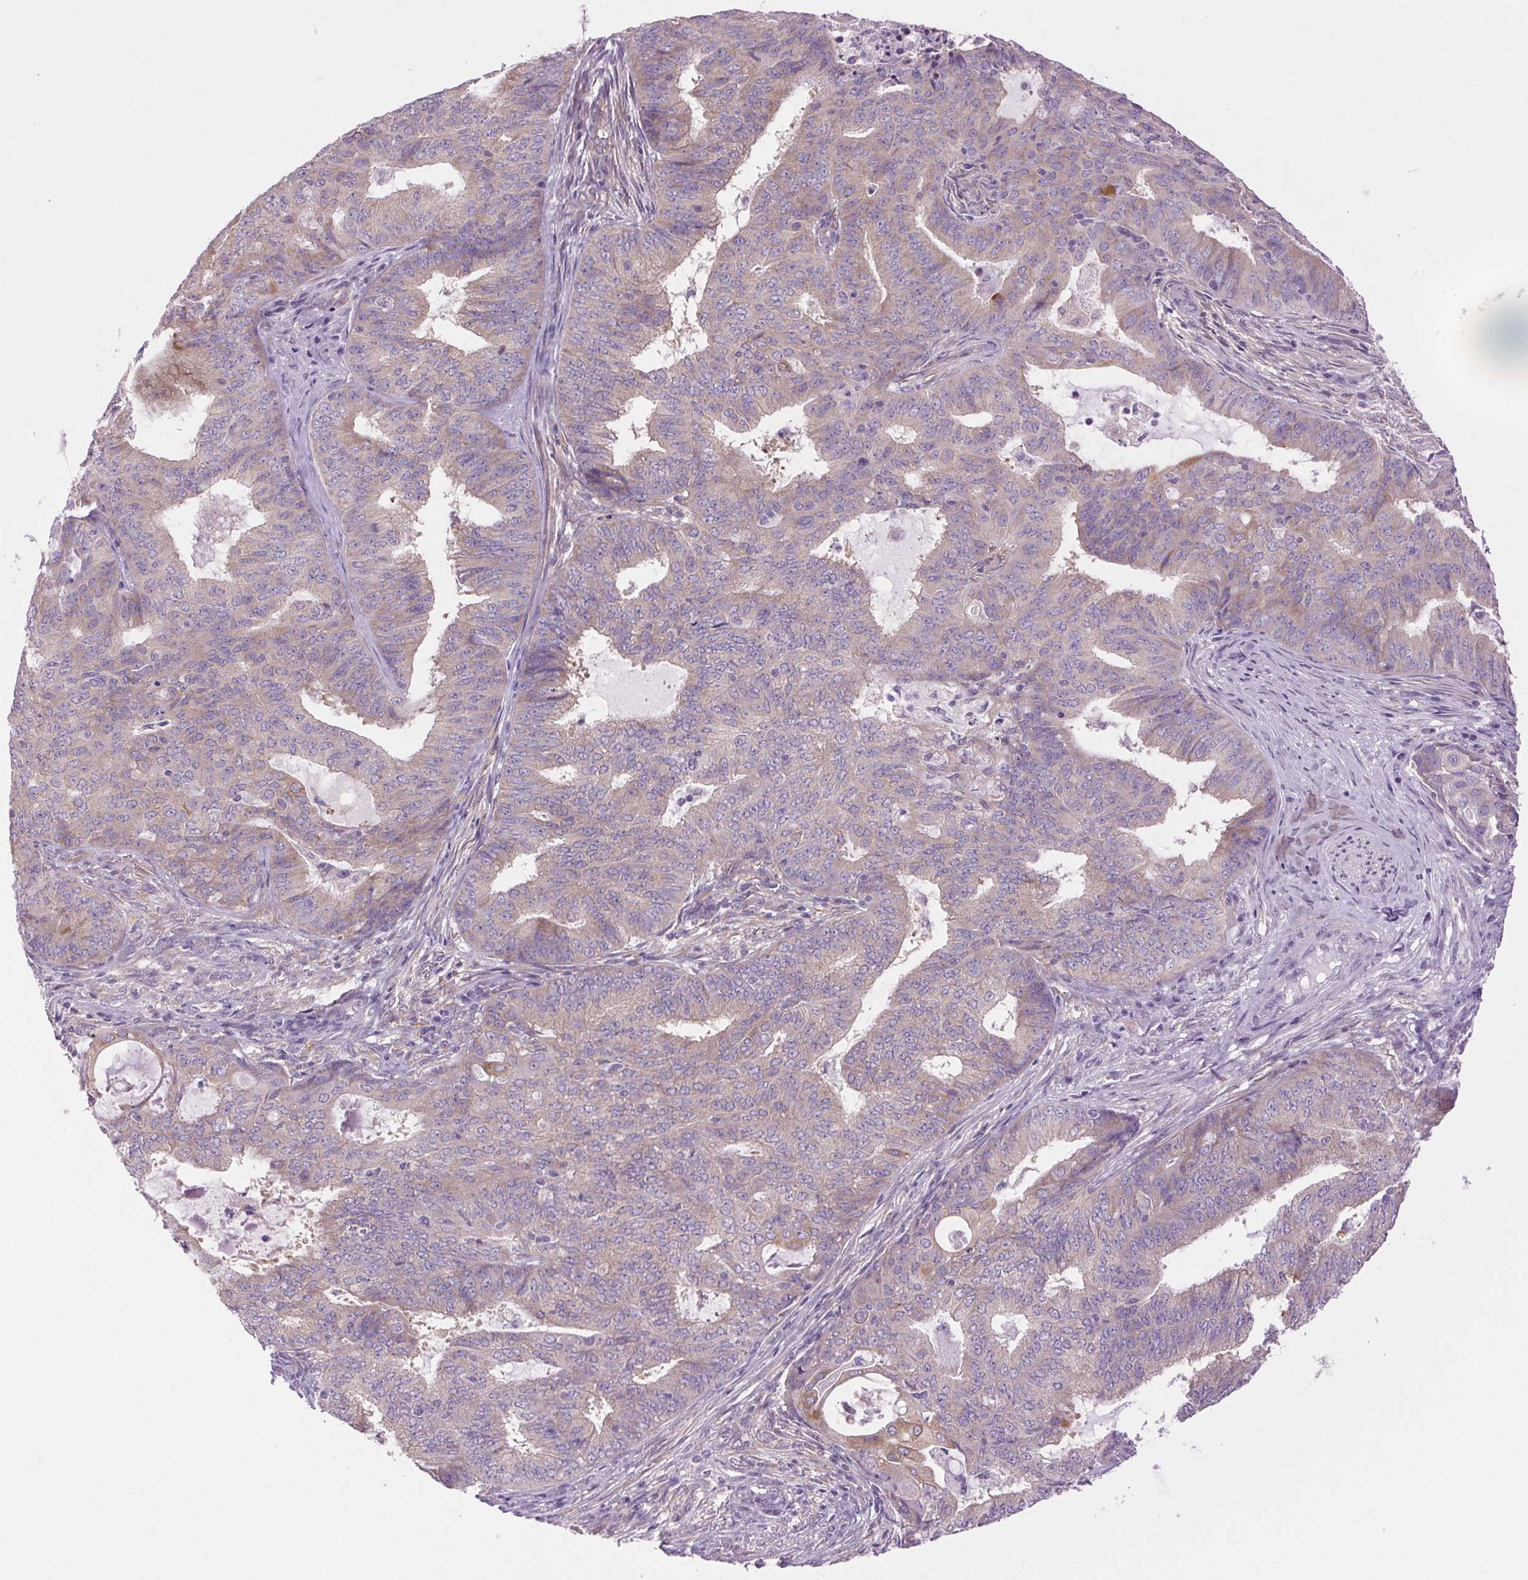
{"staining": {"intensity": "weak", "quantity": "25%-75%", "location": "cytoplasmic/membranous"}, "tissue": "endometrial cancer", "cell_type": "Tumor cells", "image_type": "cancer", "snomed": [{"axis": "morphology", "description": "Adenocarcinoma, NOS"}, {"axis": "topography", "description": "Endometrium"}], "caption": "Immunohistochemistry (IHC) of human endometrial cancer (adenocarcinoma) shows low levels of weak cytoplasmic/membranous staining in about 25%-75% of tumor cells.", "gene": "SOWAHC", "patient": {"sex": "female", "age": 62}}